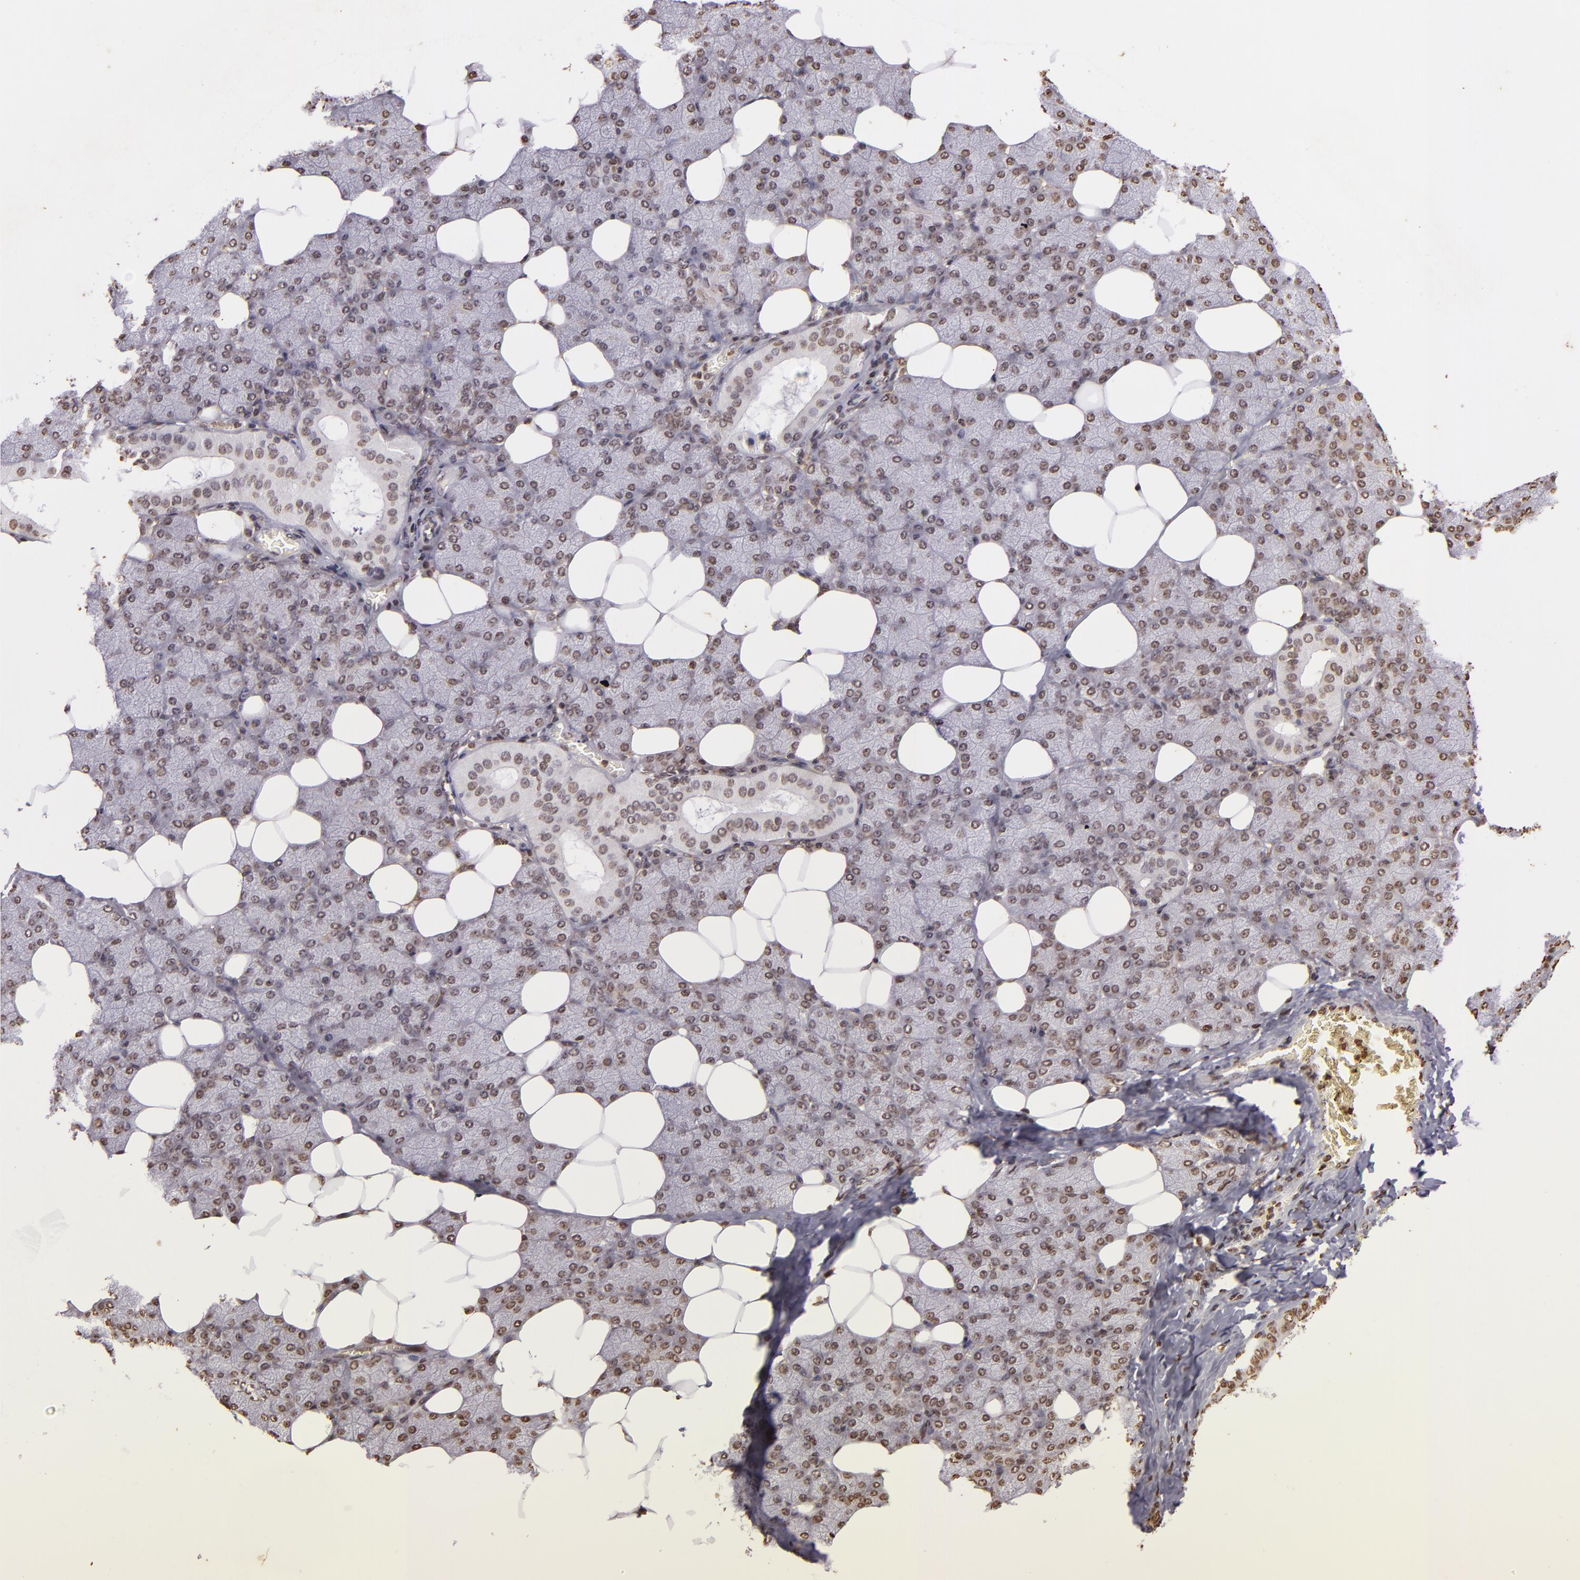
{"staining": {"intensity": "moderate", "quantity": ">75%", "location": "nuclear"}, "tissue": "salivary gland", "cell_type": "Glandular cells", "image_type": "normal", "snomed": [{"axis": "morphology", "description": "Normal tissue, NOS"}, {"axis": "topography", "description": "Lymph node"}, {"axis": "topography", "description": "Salivary gland"}], "caption": "This micrograph demonstrates benign salivary gland stained with immunohistochemistry (IHC) to label a protein in brown. The nuclear of glandular cells show moderate positivity for the protein. Nuclei are counter-stained blue.", "gene": "THRB", "patient": {"sex": "male", "age": 8}}